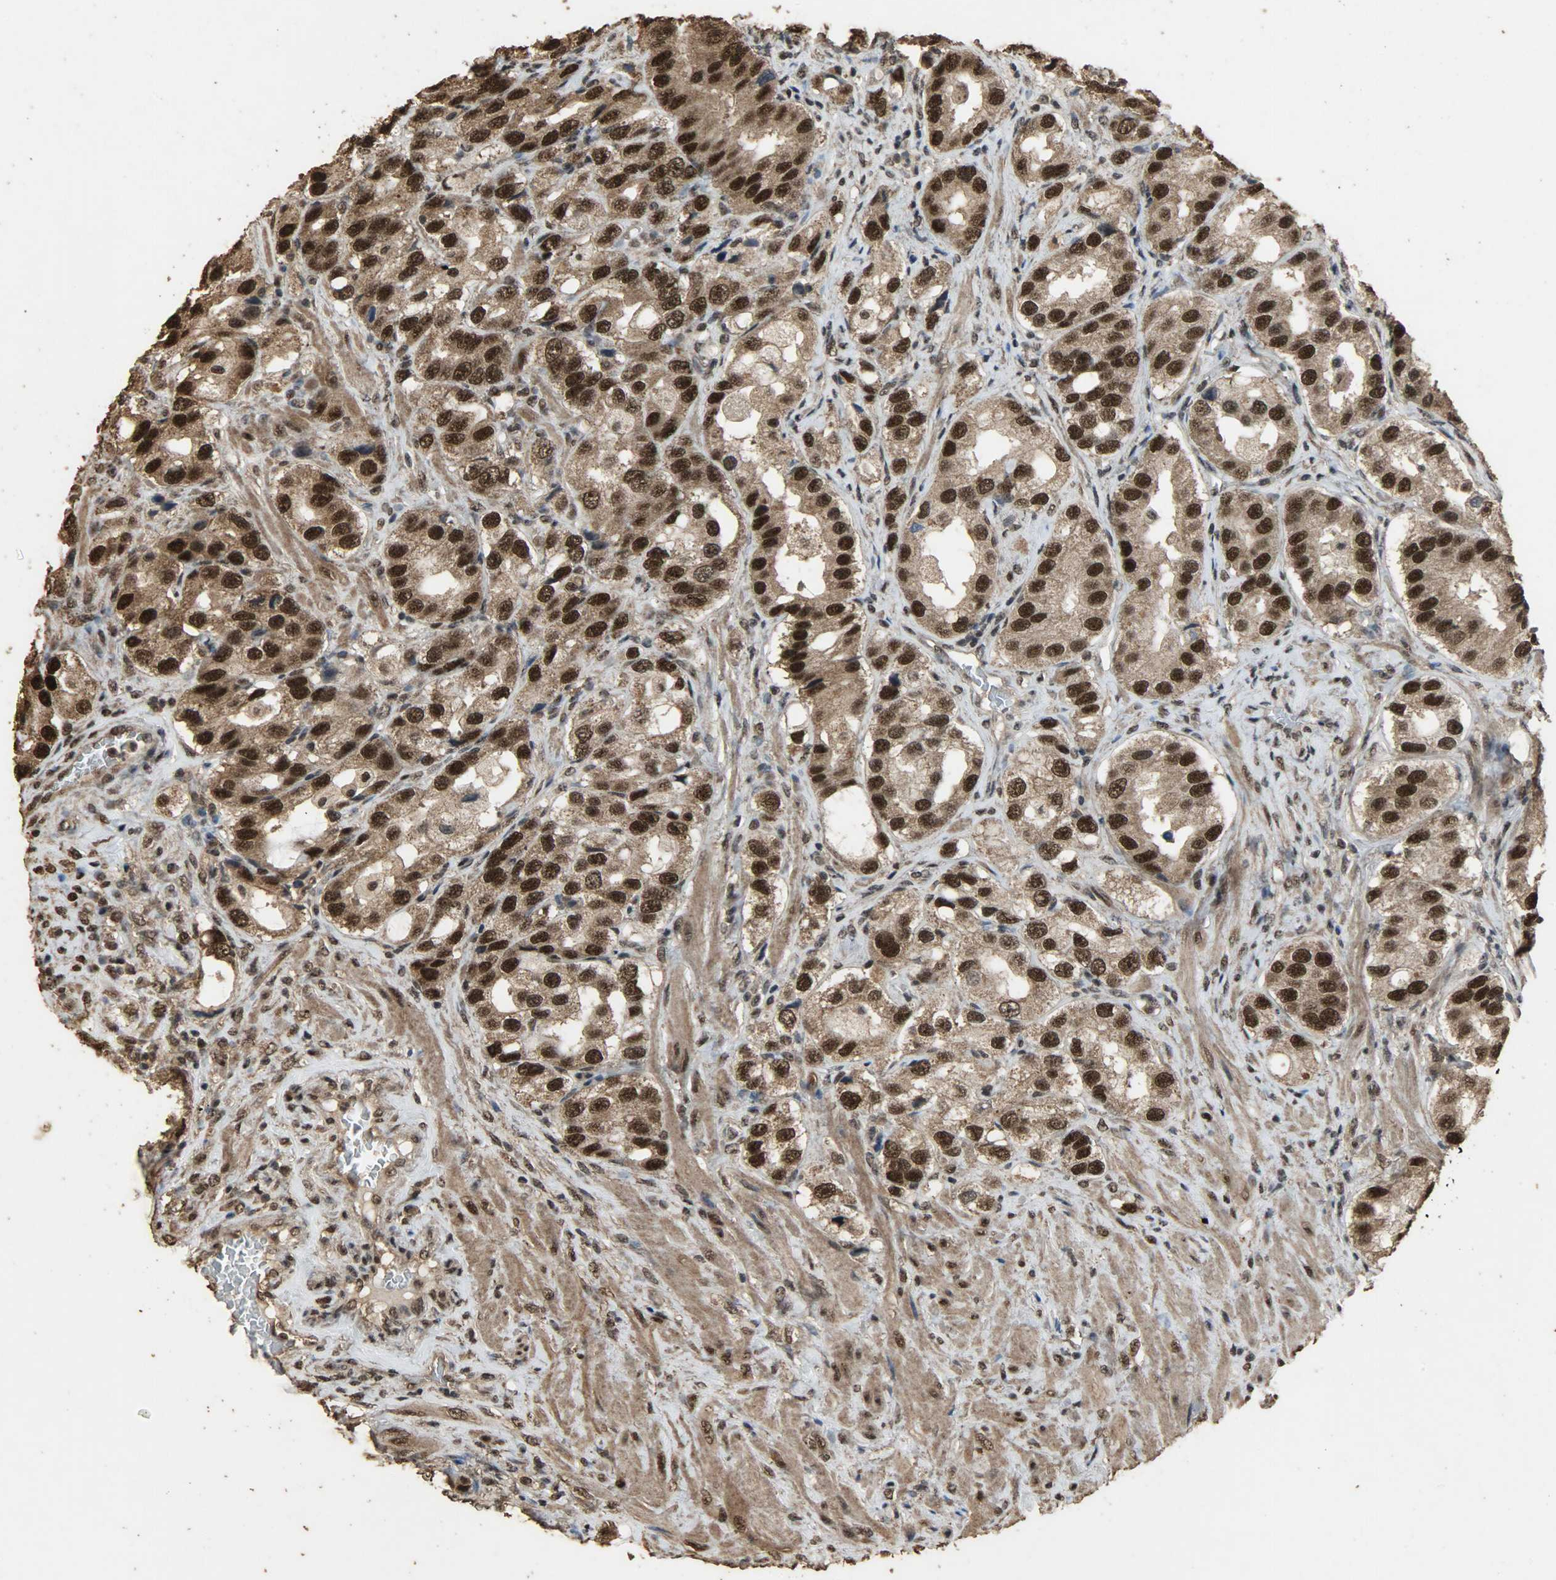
{"staining": {"intensity": "strong", "quantity": ">75%", "location": "cytoplasmic/membranous,nuclear"}, "tissue": "prostate cancer", "cell_type": "Tumor cells", "image_type": "cancer", "snomed": [{"axis": "morphology", "description": "Adenocarcinoma, High grade"}, {"axis": "topography", "description": "Prostate"}], "caption": "The histopathology image exhibits staining of high-grade adenocarcinoma (prostate), revealing strong cytoplasmic/membranous and nuclear protein positivity (brown color) within tumor cells.", "gene": "CCNT2", "patient": {"sex": "male", "age": 63}}